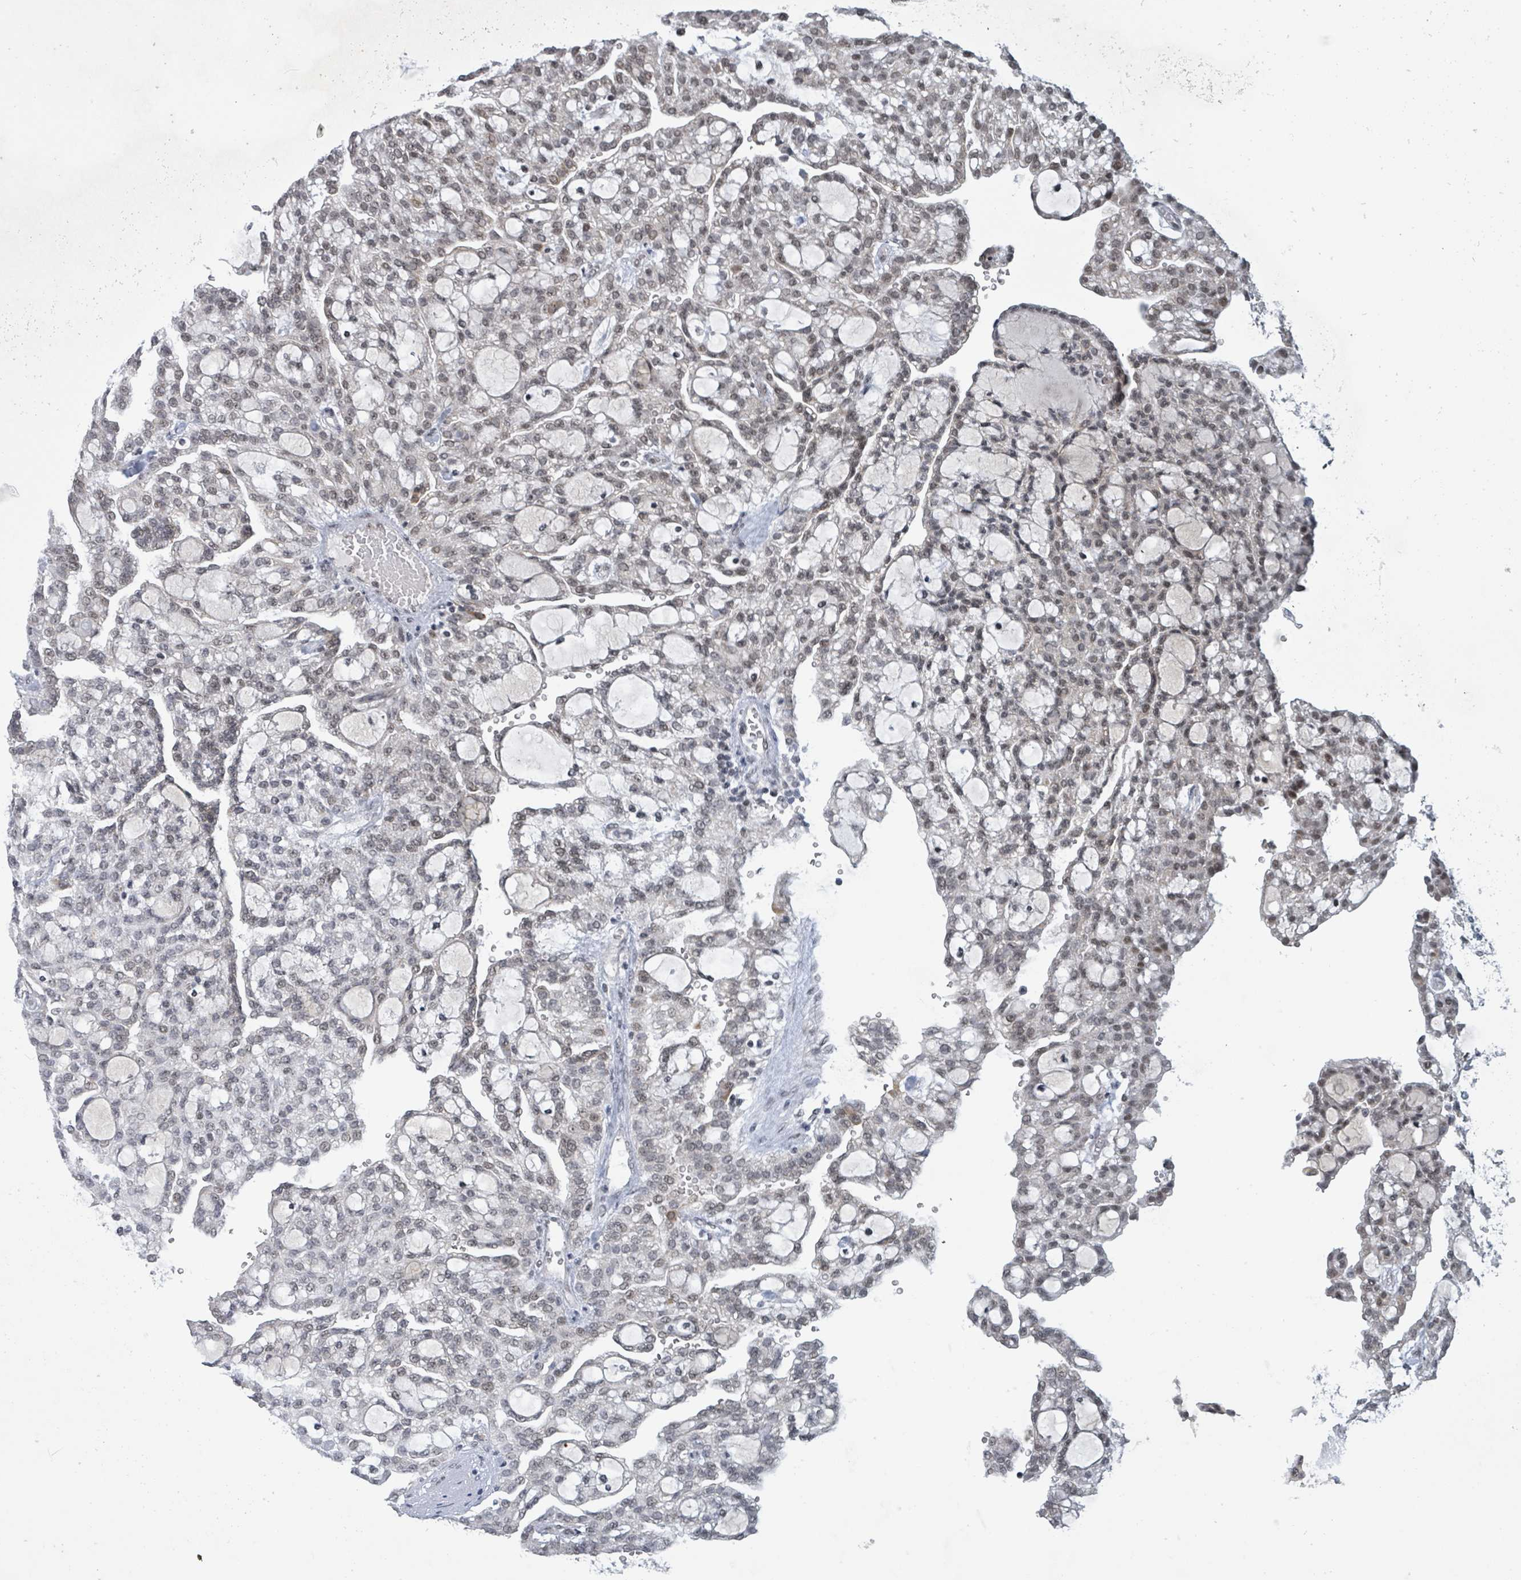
{"staining": {"intensity": "weak", "quantity": ">75%", "location": "nuclear"}, "tissue": "renal cancer", "cell_type": "Tumor cells", "image_type": "cancer", "snomed": [{"axis": "morphology", "description": "Adenocarcinoma, NOS"}, {"axis": "topography", "description": "Kidney"}], "caption": "IHC staining of renal cancer, which exhibits low levels of weak nuclear positivity in about >75% of tumor cells indicating weak nuclear protein staining. The staining was performed using DAB (brown) for protein detection and nuclei were counterstained in hematoxylin (blue).", "gene": "BANP", "patient": {"sex": "male", "age": 63}}